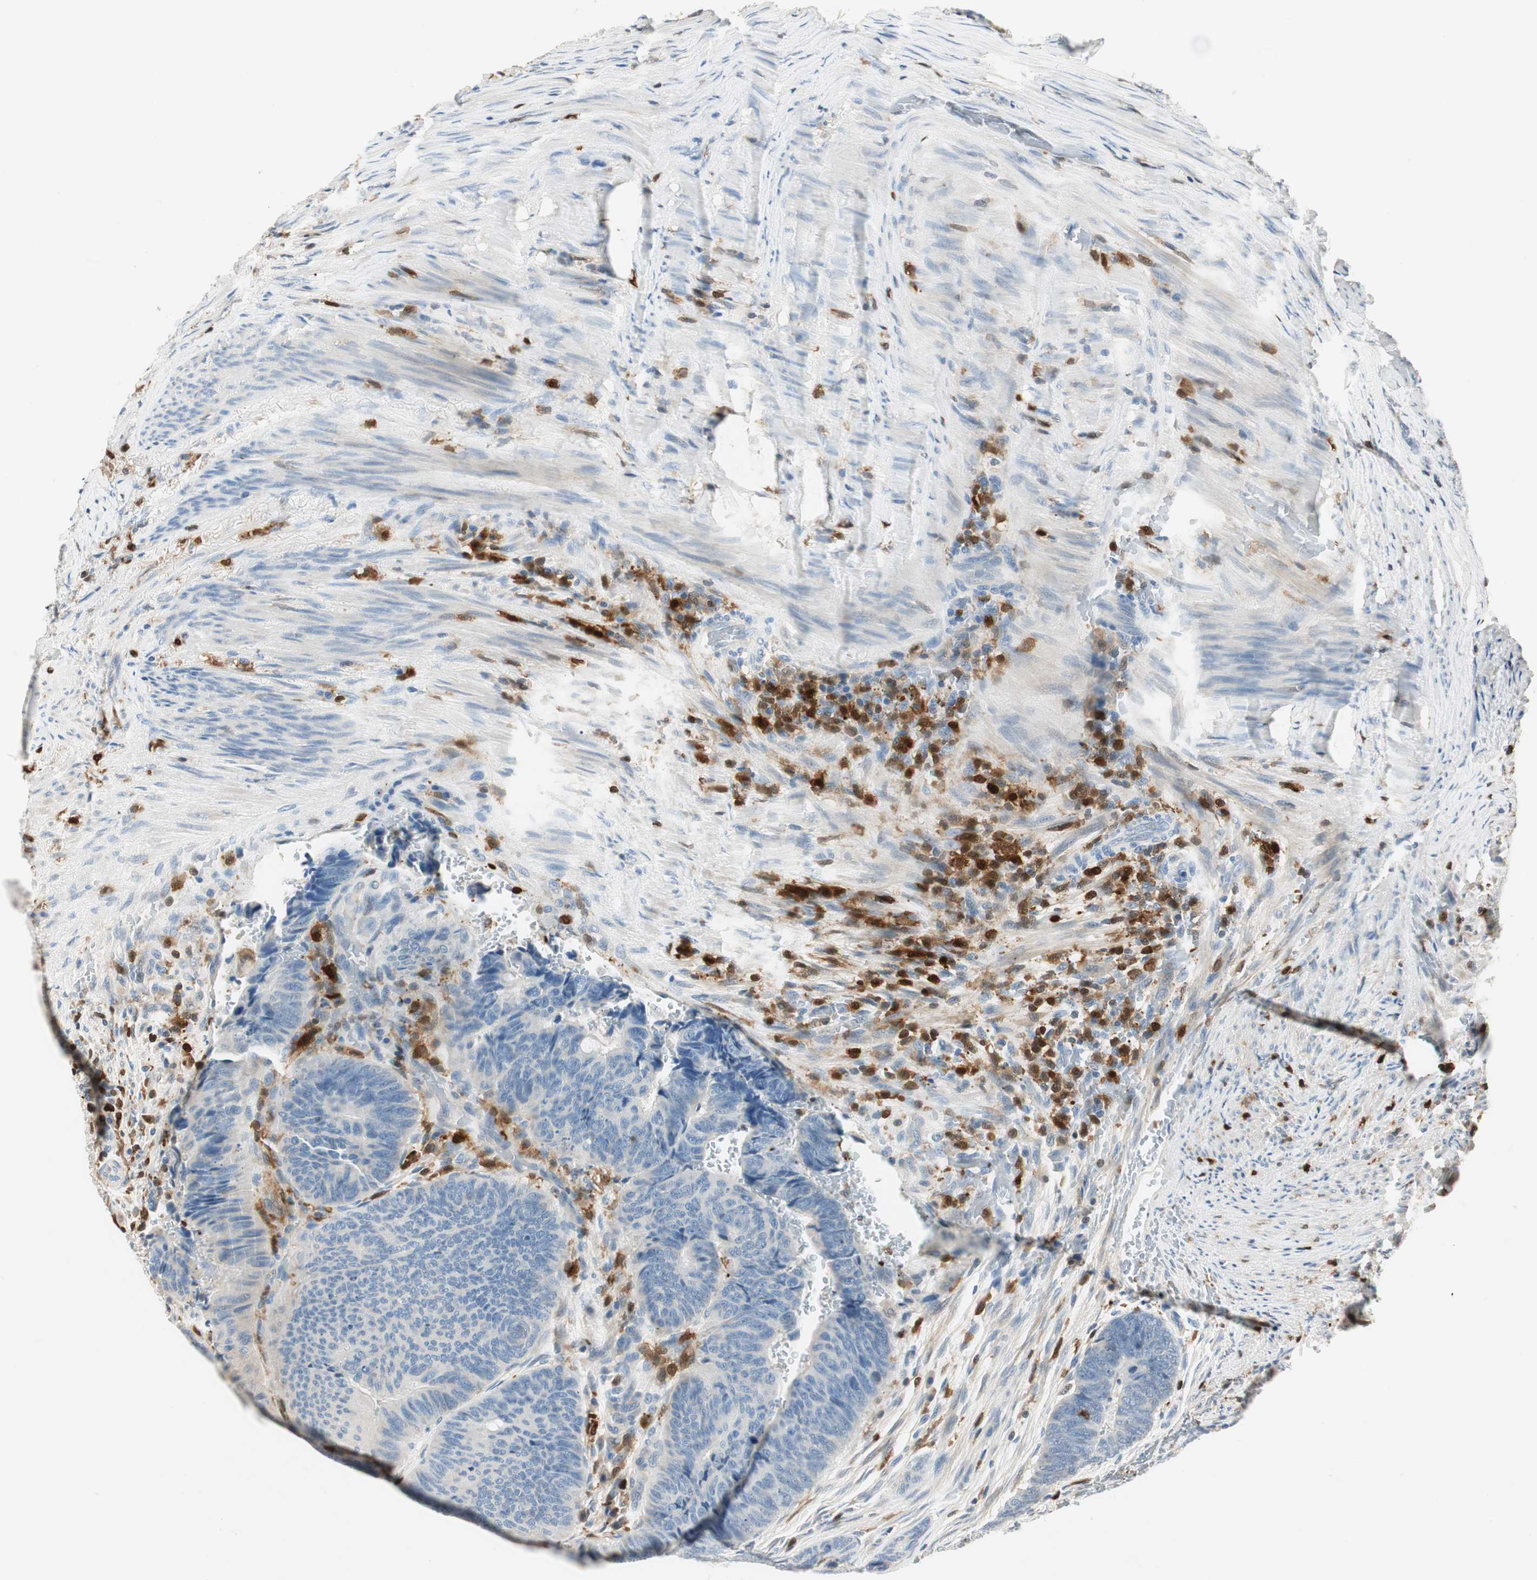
{"staining": {"intensity": "negative", "quantity": "none", "location": "none"}, "tissue": "colorectal cancer", "cell_type": "Tumor cells", "image_type": "cancer", "snomed": [{"axis": "morphology", "description": "Normal tissue, NOS"}, {"axis": "morphology", "description": "Adenocarcinoma, NOS"}, {"axis": "topography", "description": "Rectum"}, {"axis": "topography", "description": "Peripheral nerve tissue"}], "caption": "High power microscopy image of an immunohistochemistry image of colorectal adenocarcinoma, revealing no significant expression in tumor cells.", "gene": "COTL1", "patient": {"sex": "male", "age": 92}}